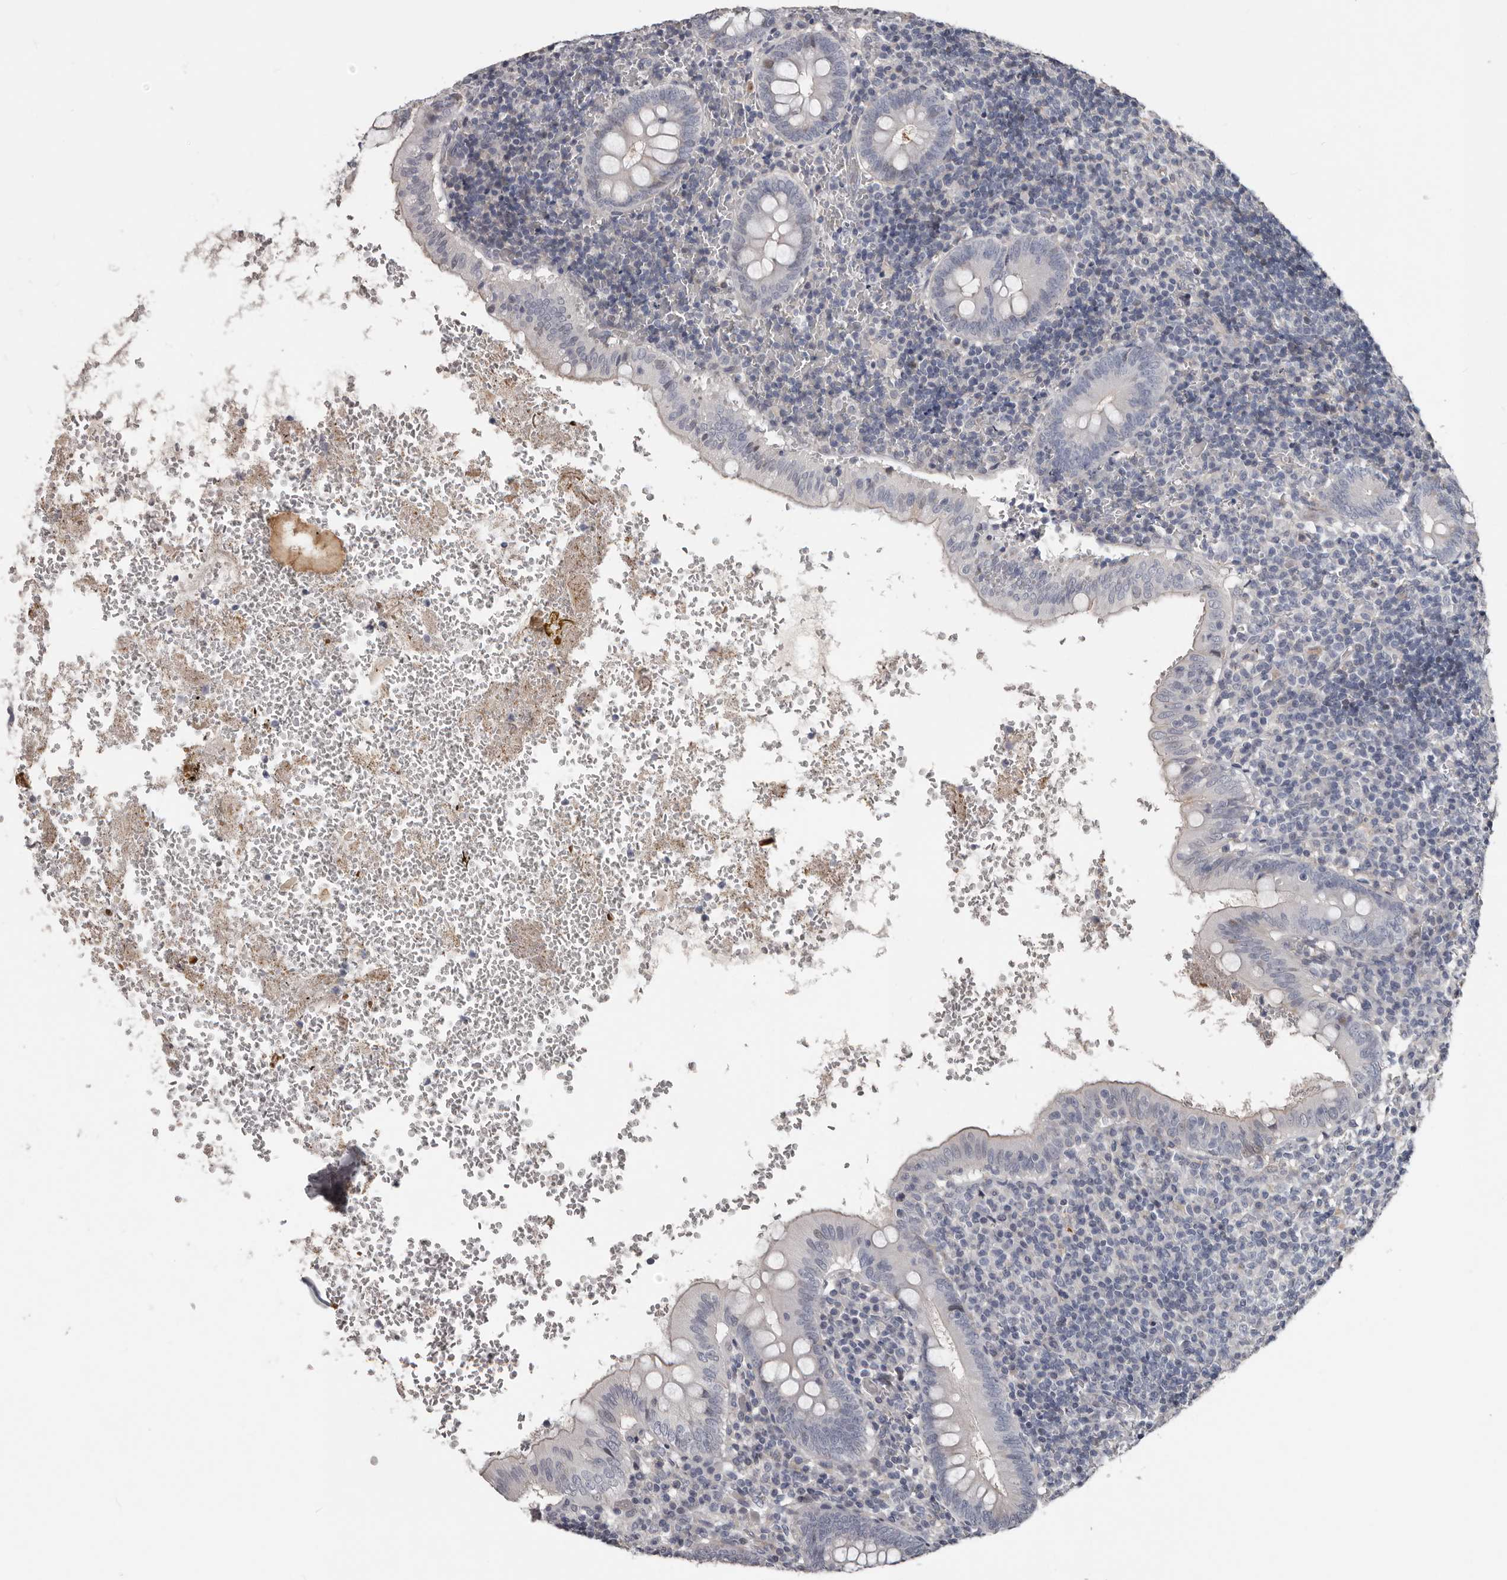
{"staining": {"intensity": "negative", "quantity": "none", "location": "none"}, "tissue": "appendix", "cell_type": "Glandular cells", "image_type": "normal", "snomed": [{"axis": "morphology", "description": "Normal tissue, NOS"}, {"axis": "topography", "description": "Appendix"}], "caption": "Protein analysis of normal appendix reveals no significant expression in glandular cells.", "gene": "RNF217", "patient": {"sex": "male", "age": 8}}